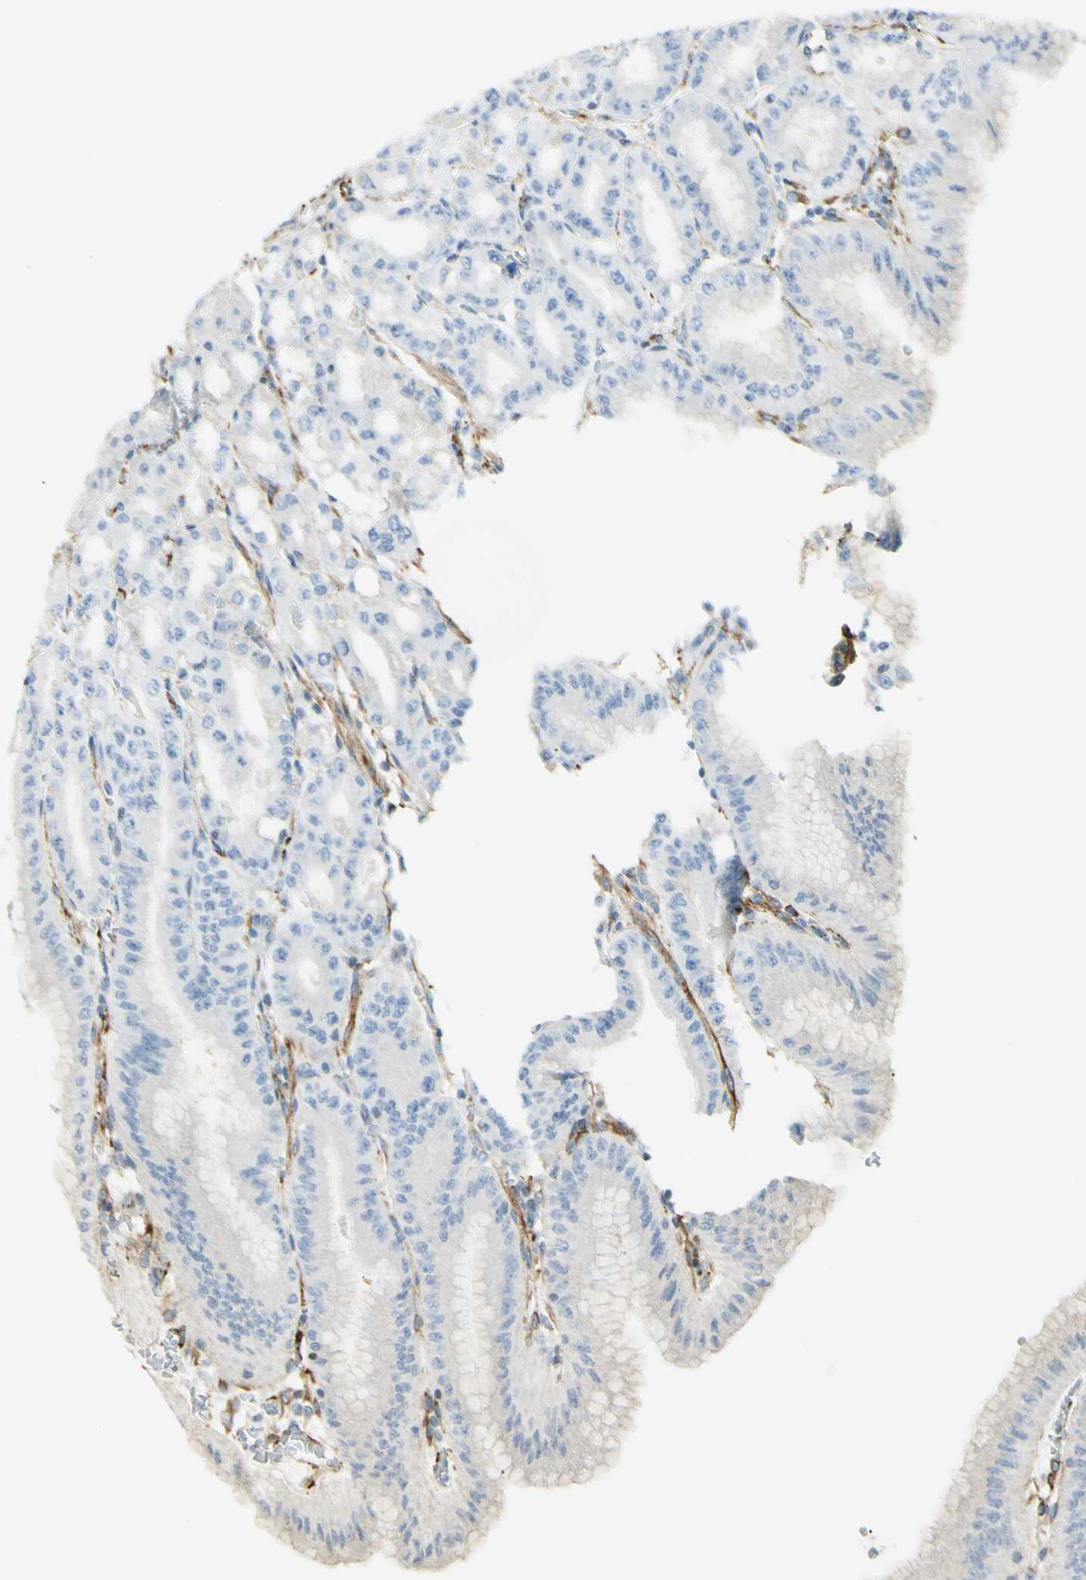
{"staining": {"intensity": "strong", "quantity": "<25%", "location": "cytoplasmic/membranous"}, "tissue": "stomach", "cell_type": "Glandular cells", "image_type": "normal", "snomed": [{"axis": "morphology", "description": "Normal tissue, NOS"}, {"axis": "topography", "description": "Stomach, lower"}], "caption": "This micrograph shows benign stomach stained with immunohistochemistry (IHC) to label a protein in brown. The cytoplasmic/membranous of glandular cells show strong positivity for the protein. Nuclei are counter-stained blue.", "gene": "MAP1B", "patient": {"sex": "male", "age": 71}}